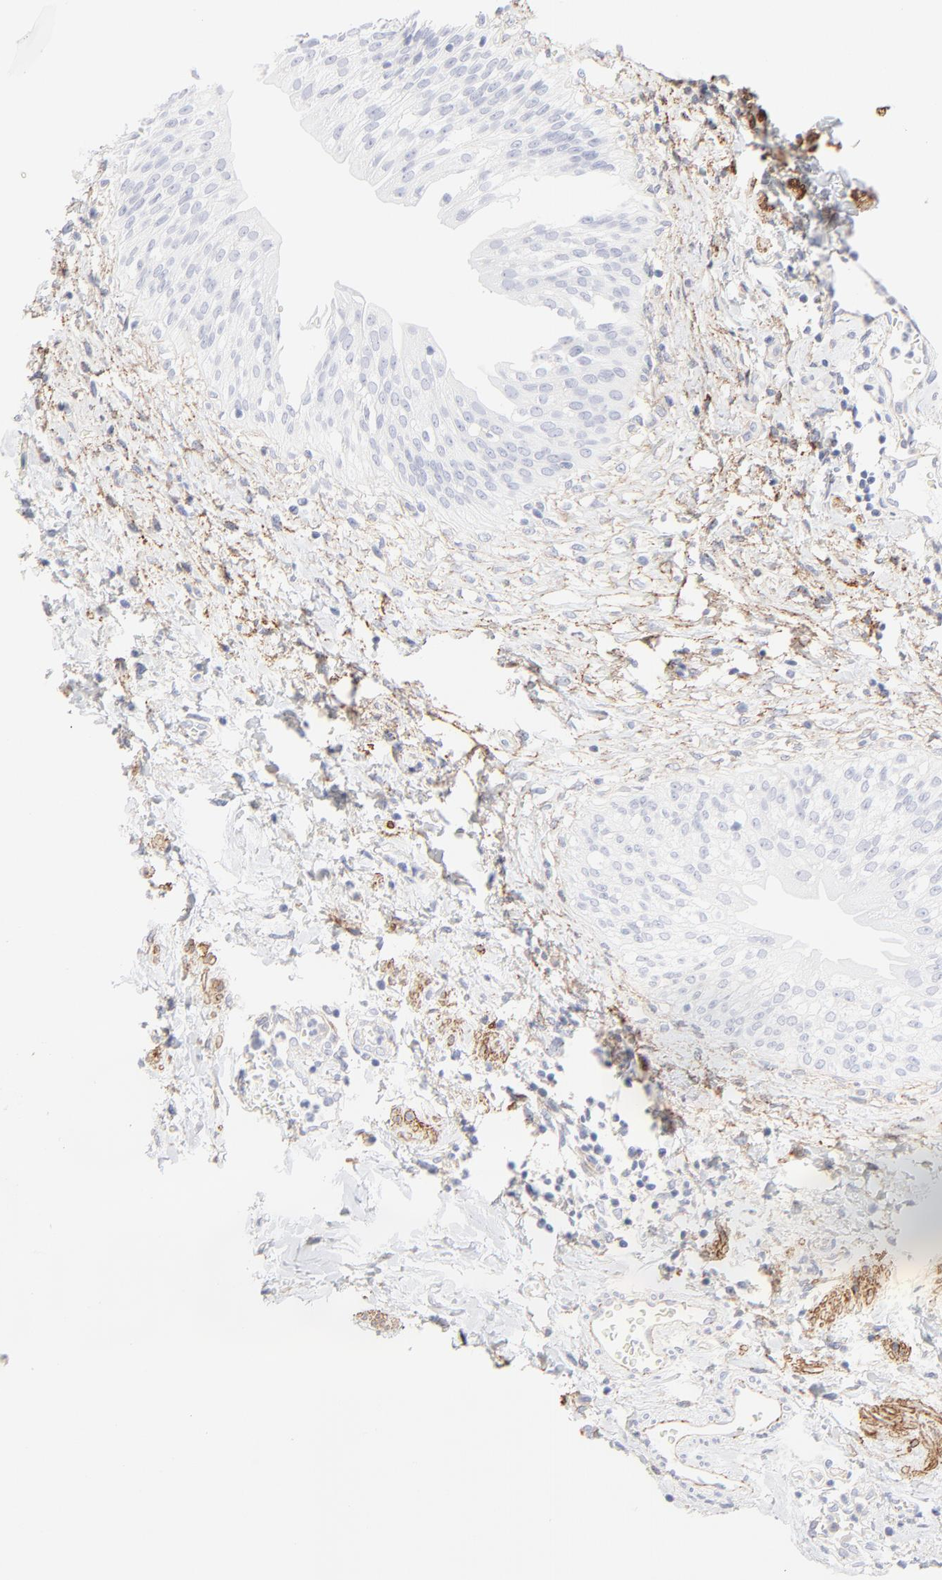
{"staining": {"intensity": "negative", "quantity": "none", "location": "none"}, "tissue": "urinary bladder", "cell_type": "Urothelial cells", "image_type": "normal", "snomed": [{"axis": "morphology", "description": "Normal tissue, NOS"}, {"axis": "topography", "description": "Urinary bladder"}], "caption": "Urothelial cells show no significant expression in unremarkable urinary bladder.", "gene": "ITGA5", "patient": {"sex": "female", "age": 80}}